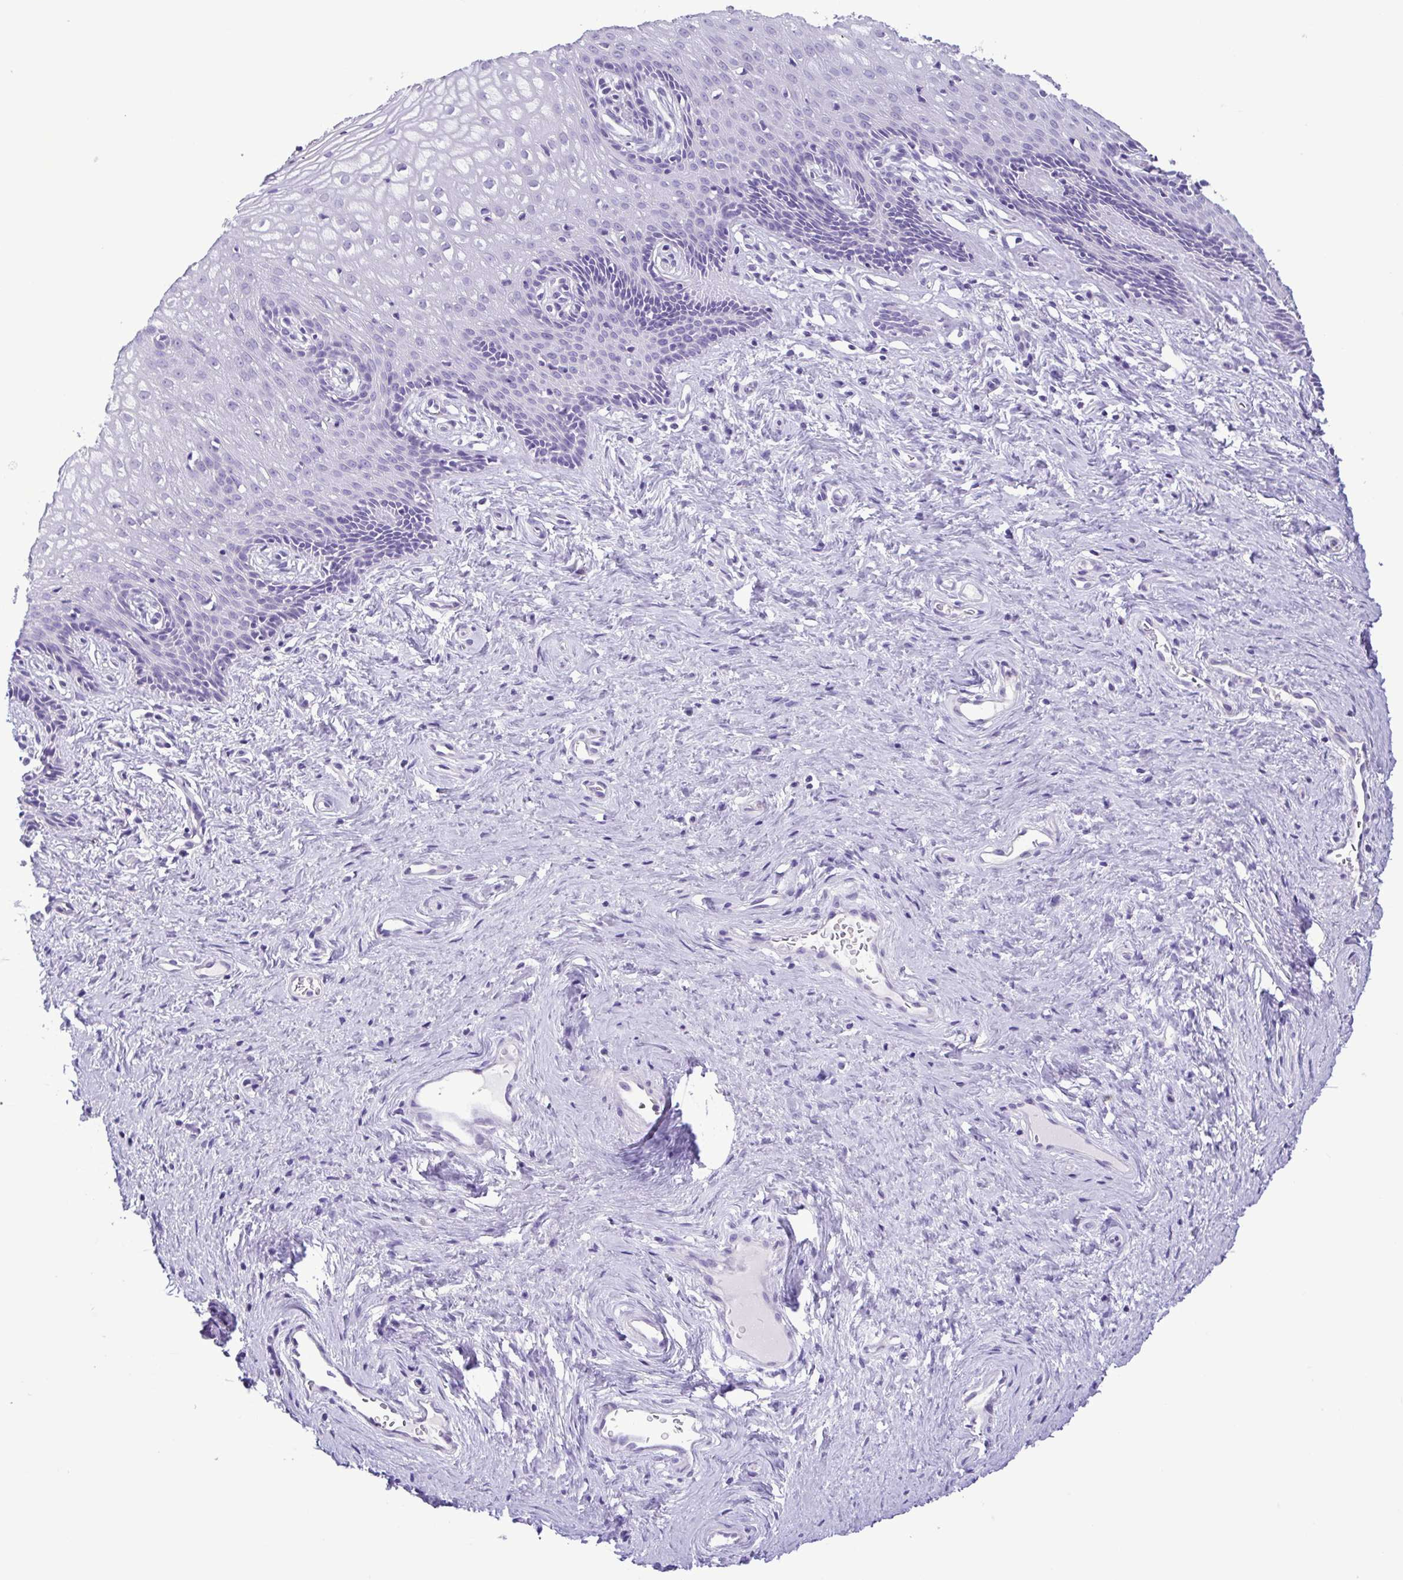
{"staining": {"intensity": "negative", "quantity": "none", "location": "none"}, "tissue": "vagina", "cell_type": "Squamous epithelial cells", "image_type": "normal", "snomed": [{"axis": "morphology", "description": "Normal tissue, NOS"}, {"axis": "topography", "description": "Vagina"}], "caption": "A histopathology image of human vagina is negative for staining in squamous epithelial cells. (Immunohistochemistry, brightfield microscopy, high magnification).", "gene": "CBY2", "patient": {"sex": "female", "age": 45}}